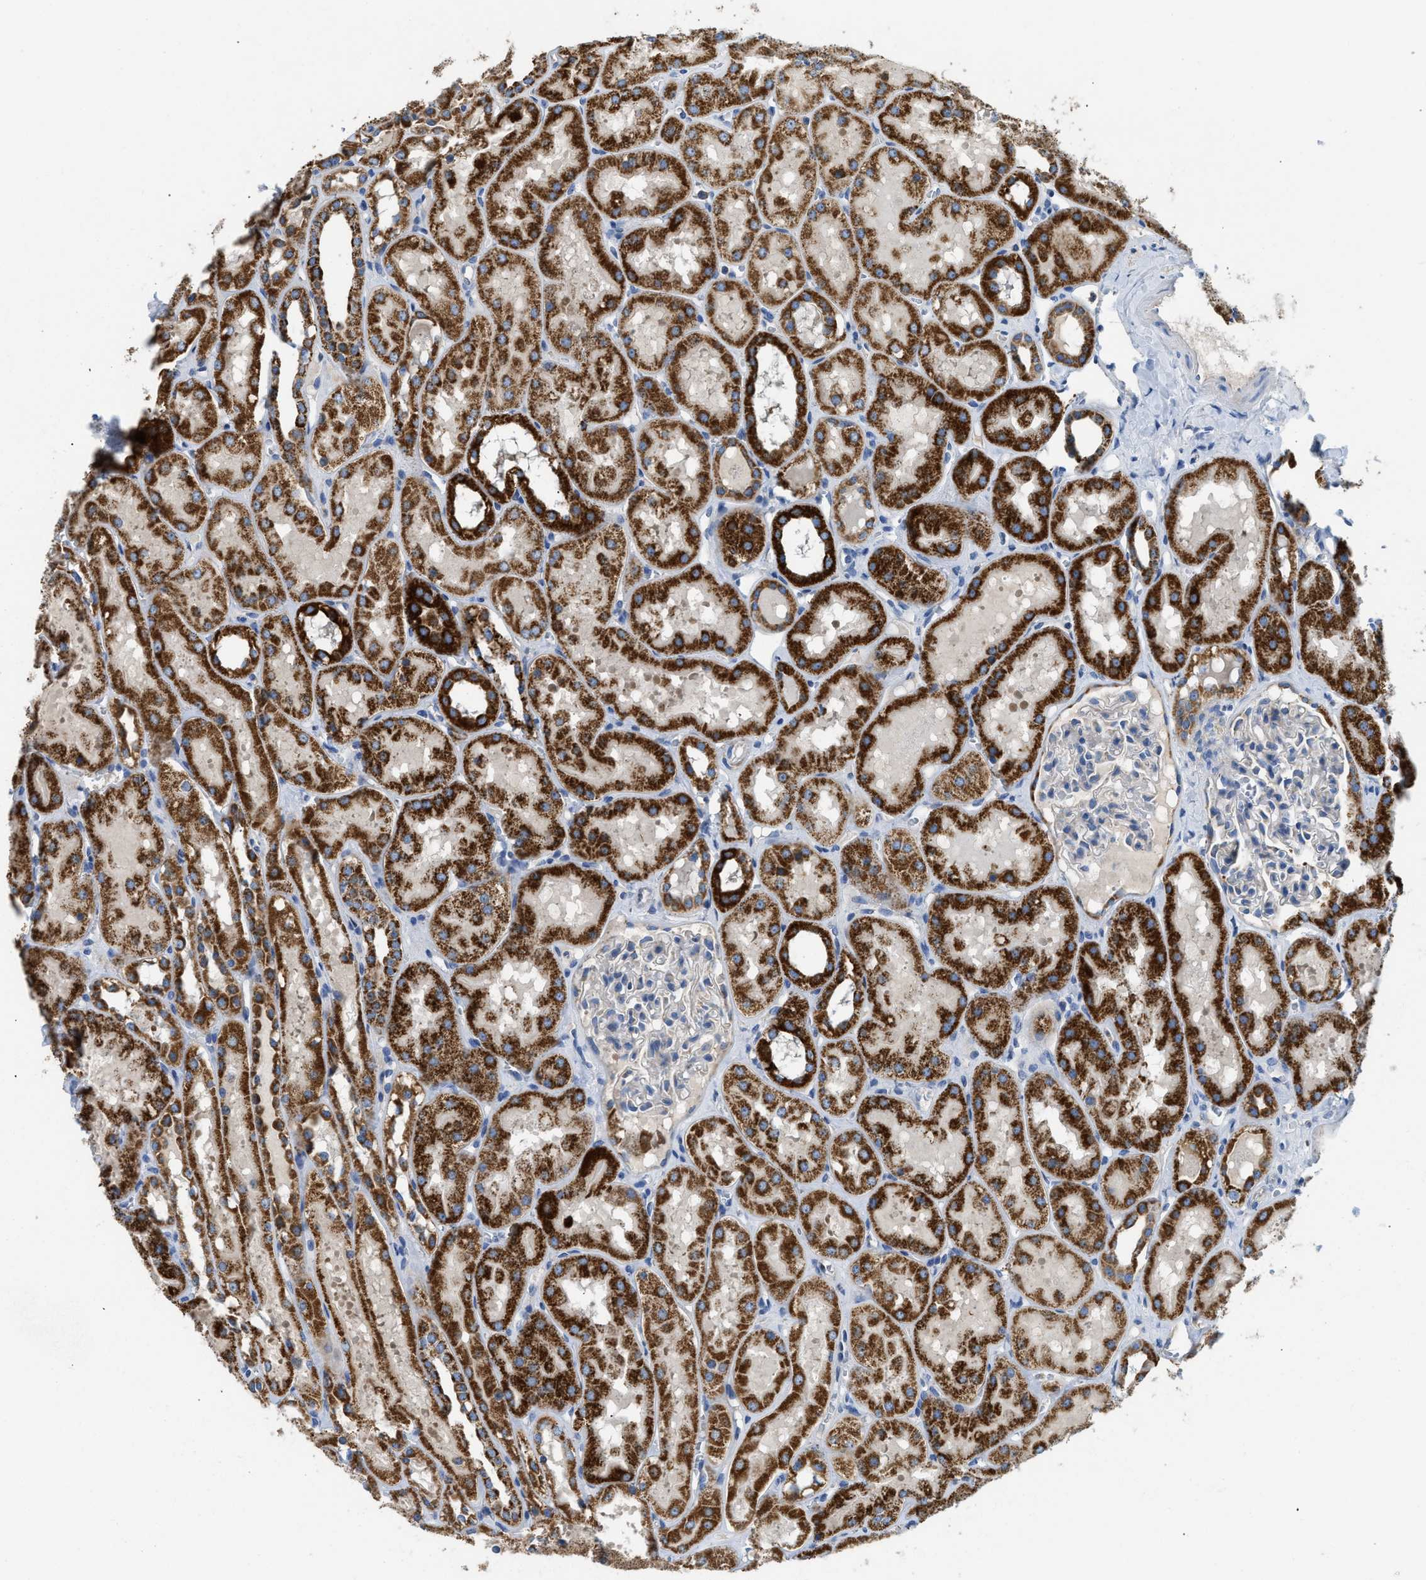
{"staining": {"intensity": "negative", "quantity": "none", "location": "none"}, "tissue": "kidney", "cell_type": "Cells in glomeruli", "image_type": "normal", "snomed": [{"axis": "morphology", "description": "Normal tissue, NOS"}, {"axis": "topography", "description": "Kidney"}, {"axis": "topography", "description": "Urinary bladder"}], "caption": "Immunohistochemistry micrograph of unremarkable kidney: human kidney stained with DAB (3,3'-diaminobenzidine) demonstrates no significant protein expression in cells in glomeruli. (Brightfield microscopy of DAB IHC at high magnification).", "gene": "SLC25A13", "patient": {"sex": "male", "age": 16}}